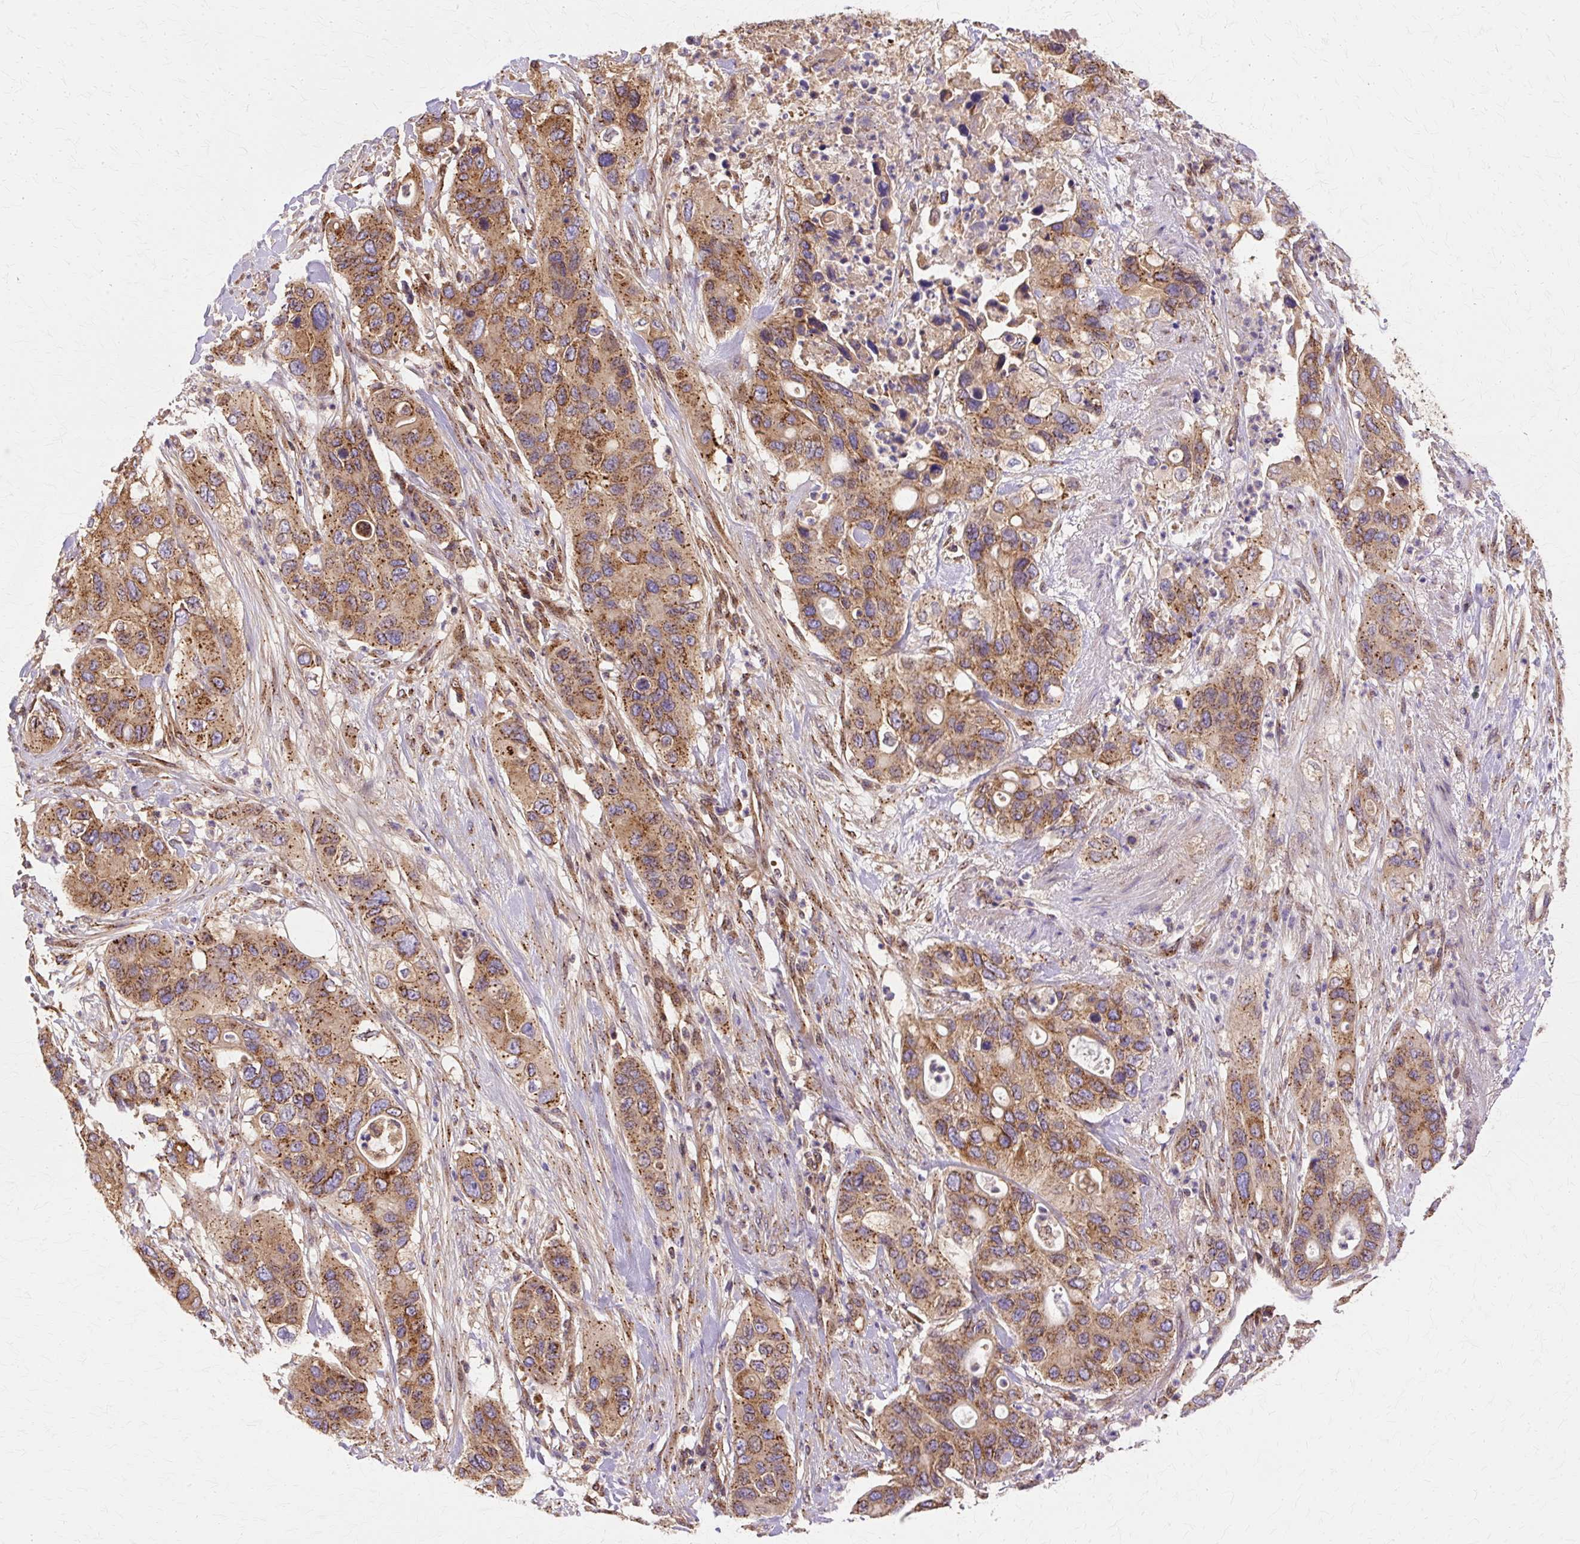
{"staining": {"intensity": "moderate", "quantity": ">75%", "location": "cytoplasmic/membranous"}, "tissue": "pancreatic cancer", "cell_type": "Tumor cells", "image_type": "cancer", "snomed": [{"axis": "morphology", "description": "Adenocarcinoma, NOS"}, {"axis": "topography", "description": "Pancreas"}], "caption": "High-magnification brightfield microscopy of adenocarcinoma (pancreatic) stained with DAB (brown) and counterstained with hematoxylin (blue). tumor cells exhibit moderate cytoplasmic/membranous staining is appreciated in approximately>75% of cells.", "gene": "COPB1", "patient": {"sex": "female", "age": 71}}